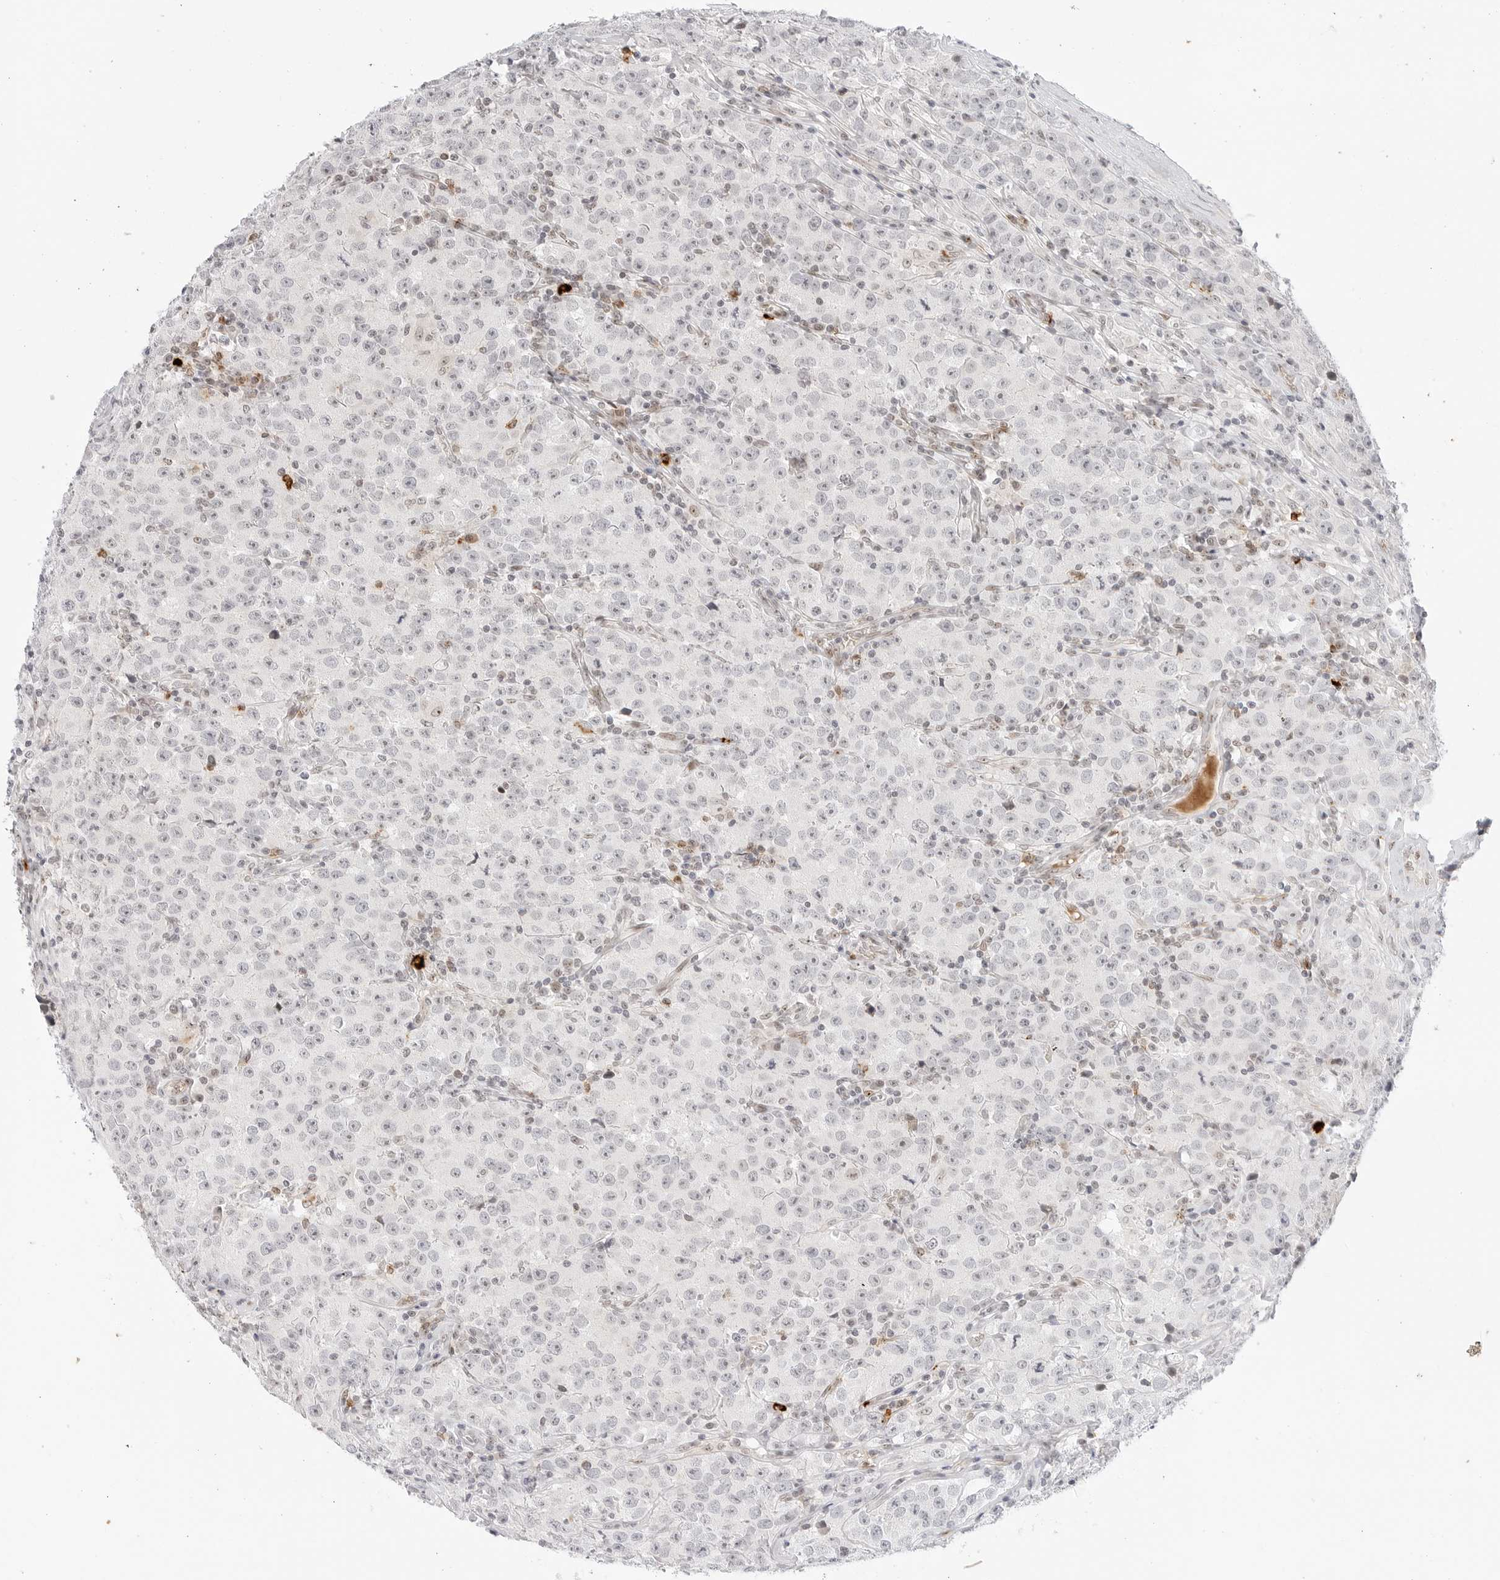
{"staining": {"intensity": "moderate", "quantity": "25%-75%", "location": "nuclear"}, "tissue": "testis cancer", "cell_type": "Tumor cells", "image_type": "cancer", "snomed": [{"axis": "morphology", "description": "Seminoma, NOS"}, {"axis": "morphology", "description": "Carcinoma, Embryonal, NOS"}, {"axis": "topography", "description": "Testis"}], "caption": "IHC staining of testis embryonal carcinoma, which exhibits medium levels of moderate nuclear positivity in approximately 25%-75% of tumor cells indicating moderate nuclear protein positivity. The staining was performed using DAB (brown) for protein detection and nuclei were counterstained in hematoxylin (blue).", "gene": "HIPK3", "patient": {"sex": "male", "age": 43}}